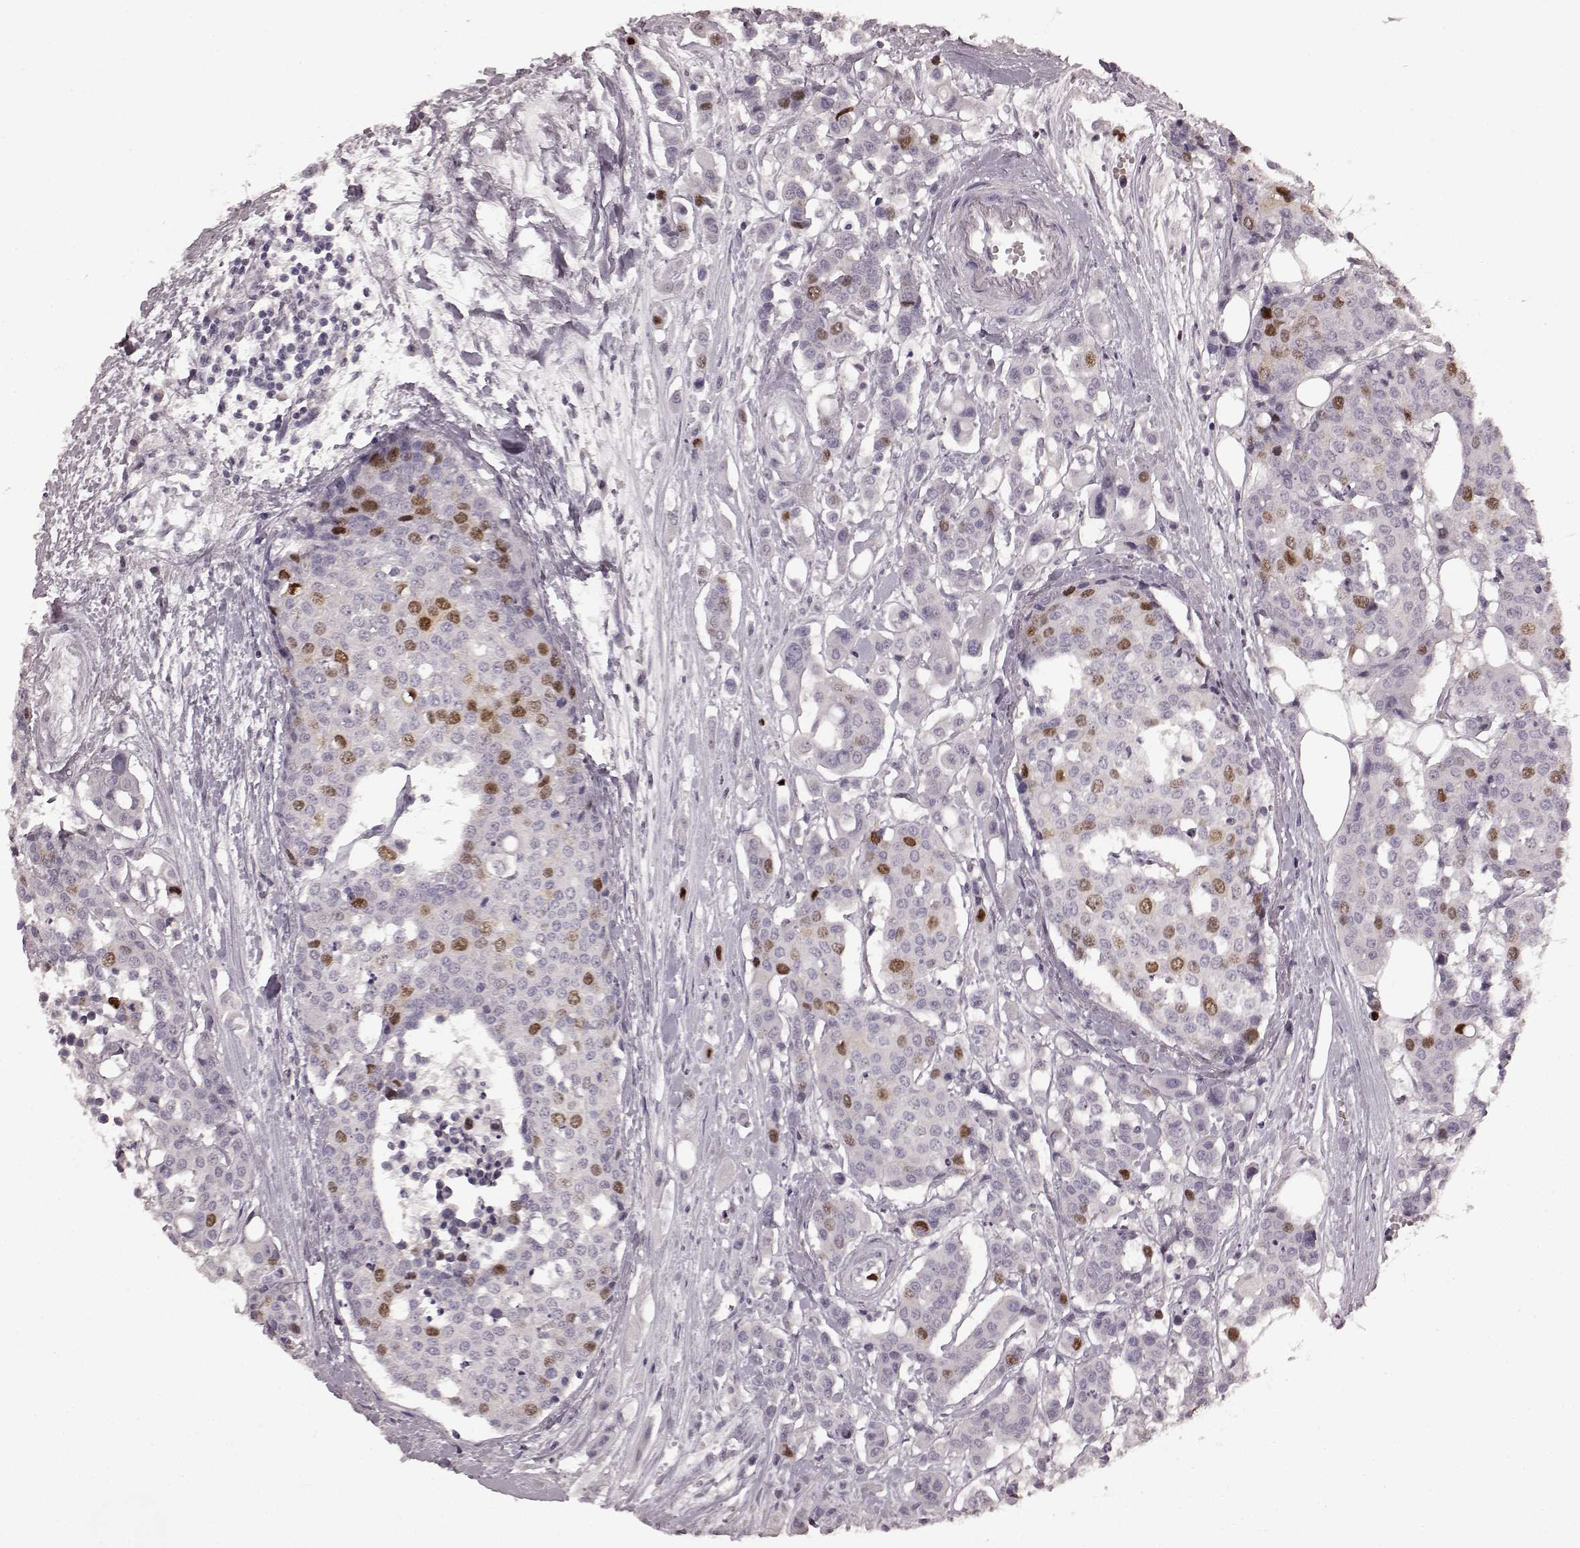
{"staining": {"intensity": "moderate", "quantity": "25%-75%", "location": "nuclear"}, "tissue": "carcinoid", "cell_type": "Tumor cells", "image_type": "cancer", "snomed": [{"axis": "morphology", "description": "Carcinoid, malignant, NOS"}, {"axis": "topography", "description": "Colon"}], "caption": "Immunohistochemical staining of malignant carcinoid displays medium levels of moderate nuclear staining in about 25%-75% of tumor cells. Using DAB (brown) and hematoxylin (blue) stains, captured at high magnification using brightfield microscopy.", "gene": "CCNA2", "patient": {"sex": "male", "age": 81}}